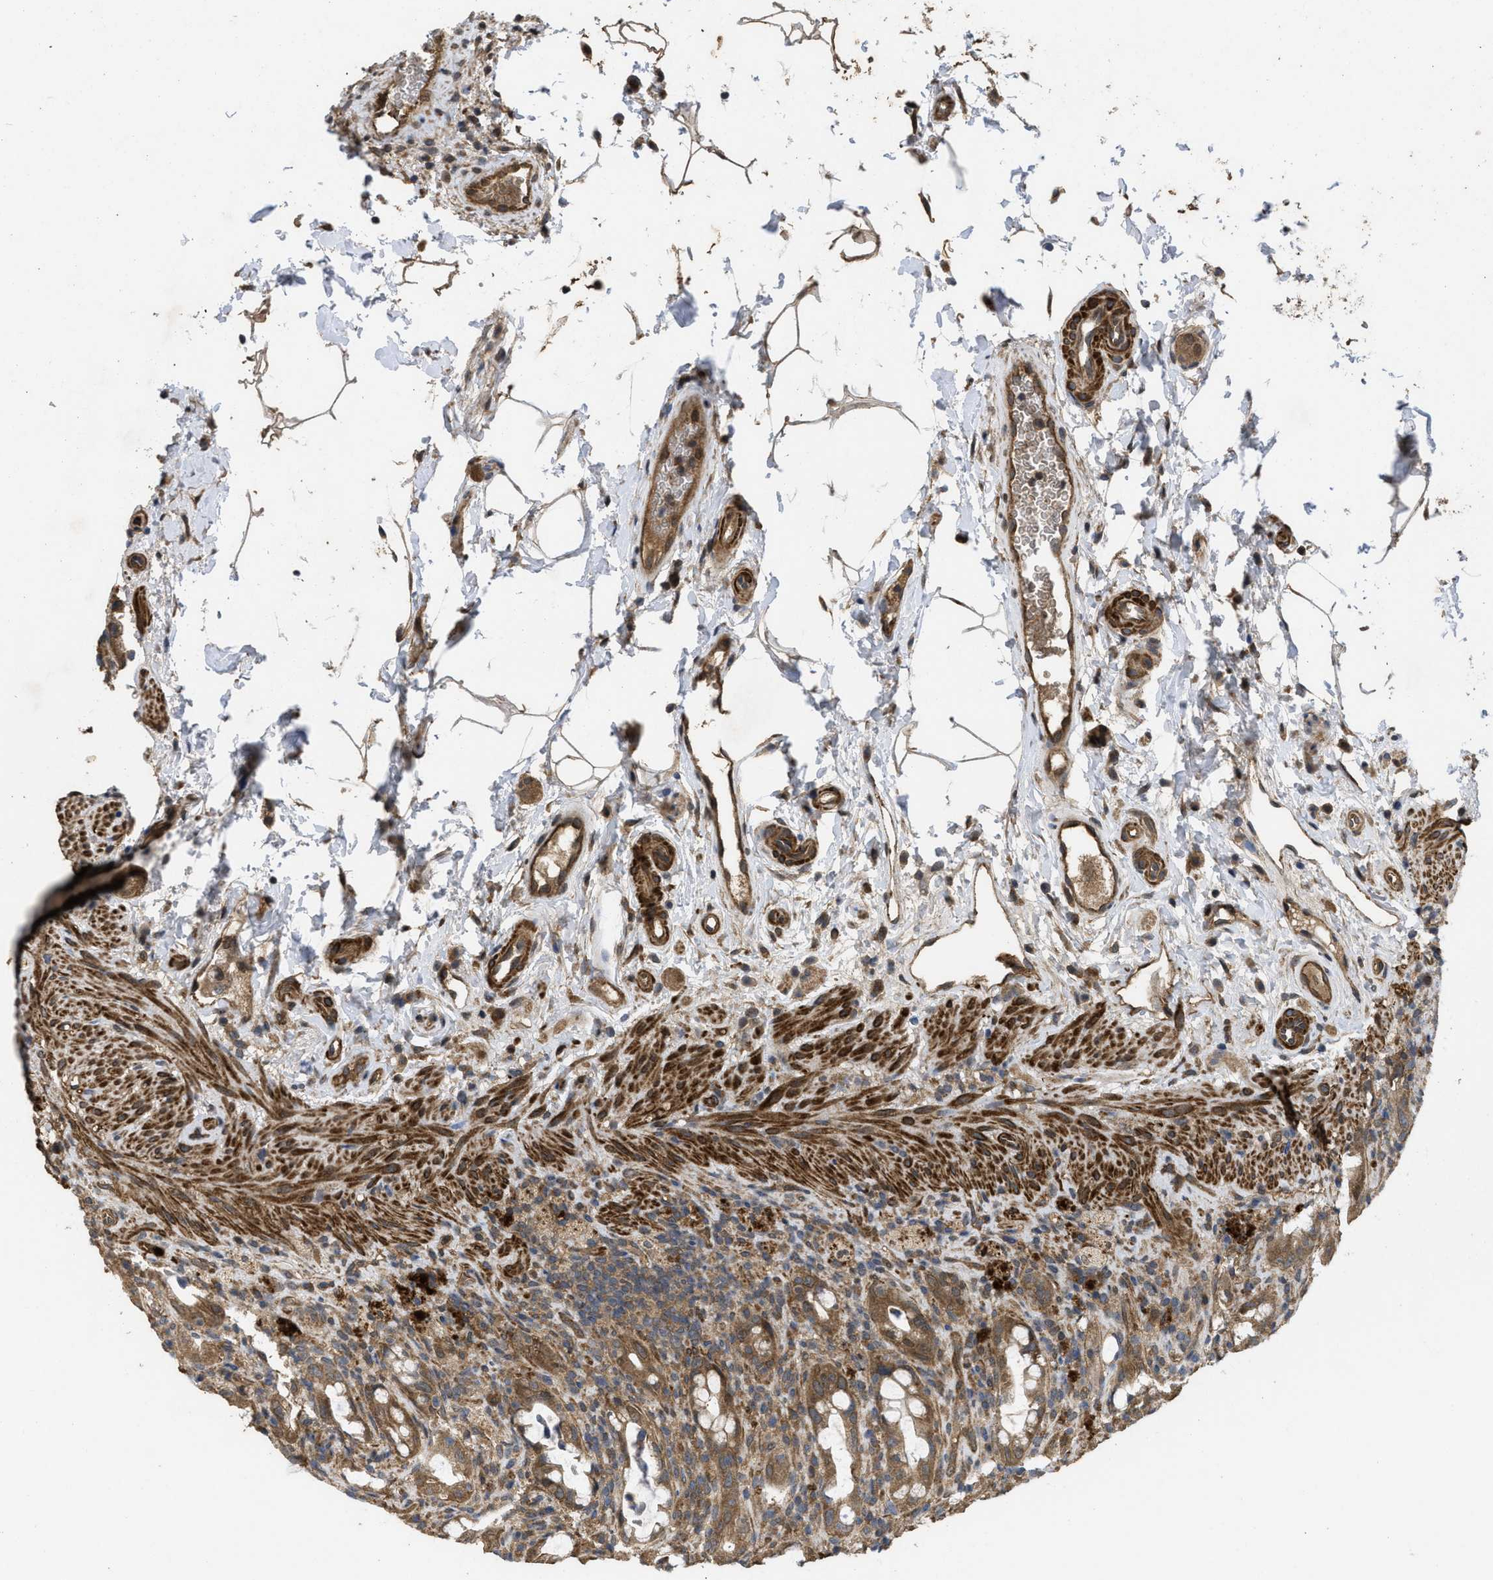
{"staining": {"intensity": "moderate", "quantity": ">75%", "location": "cytoplasmic/membranous"}, "tissue": "rectum", "cell_type": "Glandular cells", "image_type": "normal", "snomed": [{"axis": "morphology", "description": "Normal tissue, NOS"}, {"axis": "topography", "description": "Rectum"}], "caption": "Protein expression analysis of normal human rectum reveals moderate cytoplasmic/membranous positivity in about >75% of glandular cells. (brown staining indicates protein expression, while blue staining denotes nuclei).", "gene": "FZD6", "patient": {"sex": "male", "age": 44}}